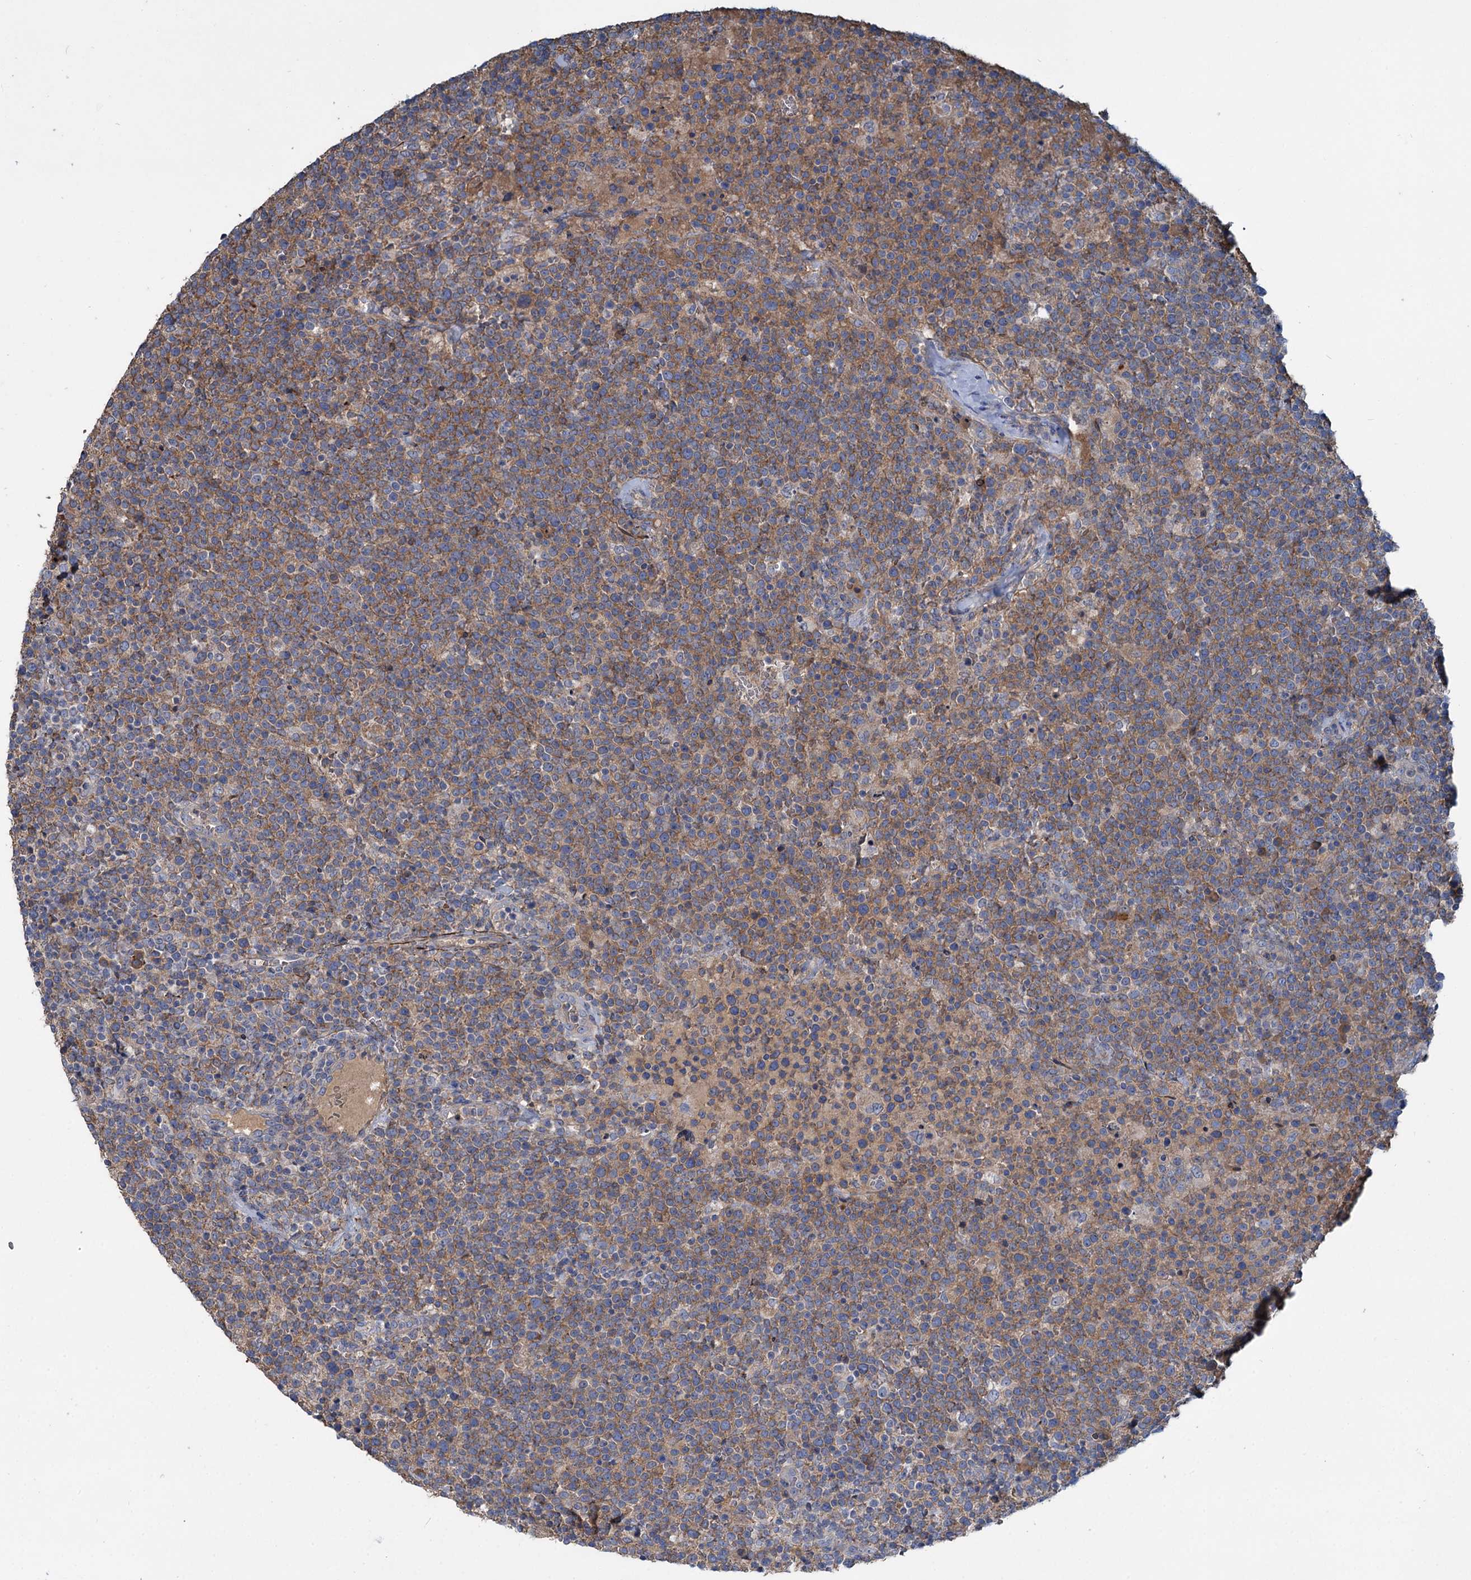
{"staining": {"intensity": "weak", "quantity": "<25%", "location": "cytoplasmic/membranous"}, "tissue": "lymphoma", "cell_type": "Tumor cells", "image_type": "cancer", "snomed": [{"axis": "morphology", "description": "Malignant lymphoma, non-Hodgkin's type, High grade"}, {"axis": "topography", "description": "Lymph node"}], "caption": "This is an immunohistochemistry image of lymphoma. There is no positivity in tumor cells.", "gene": "URAD", "patient": {"sex": "male", "age": 61}}